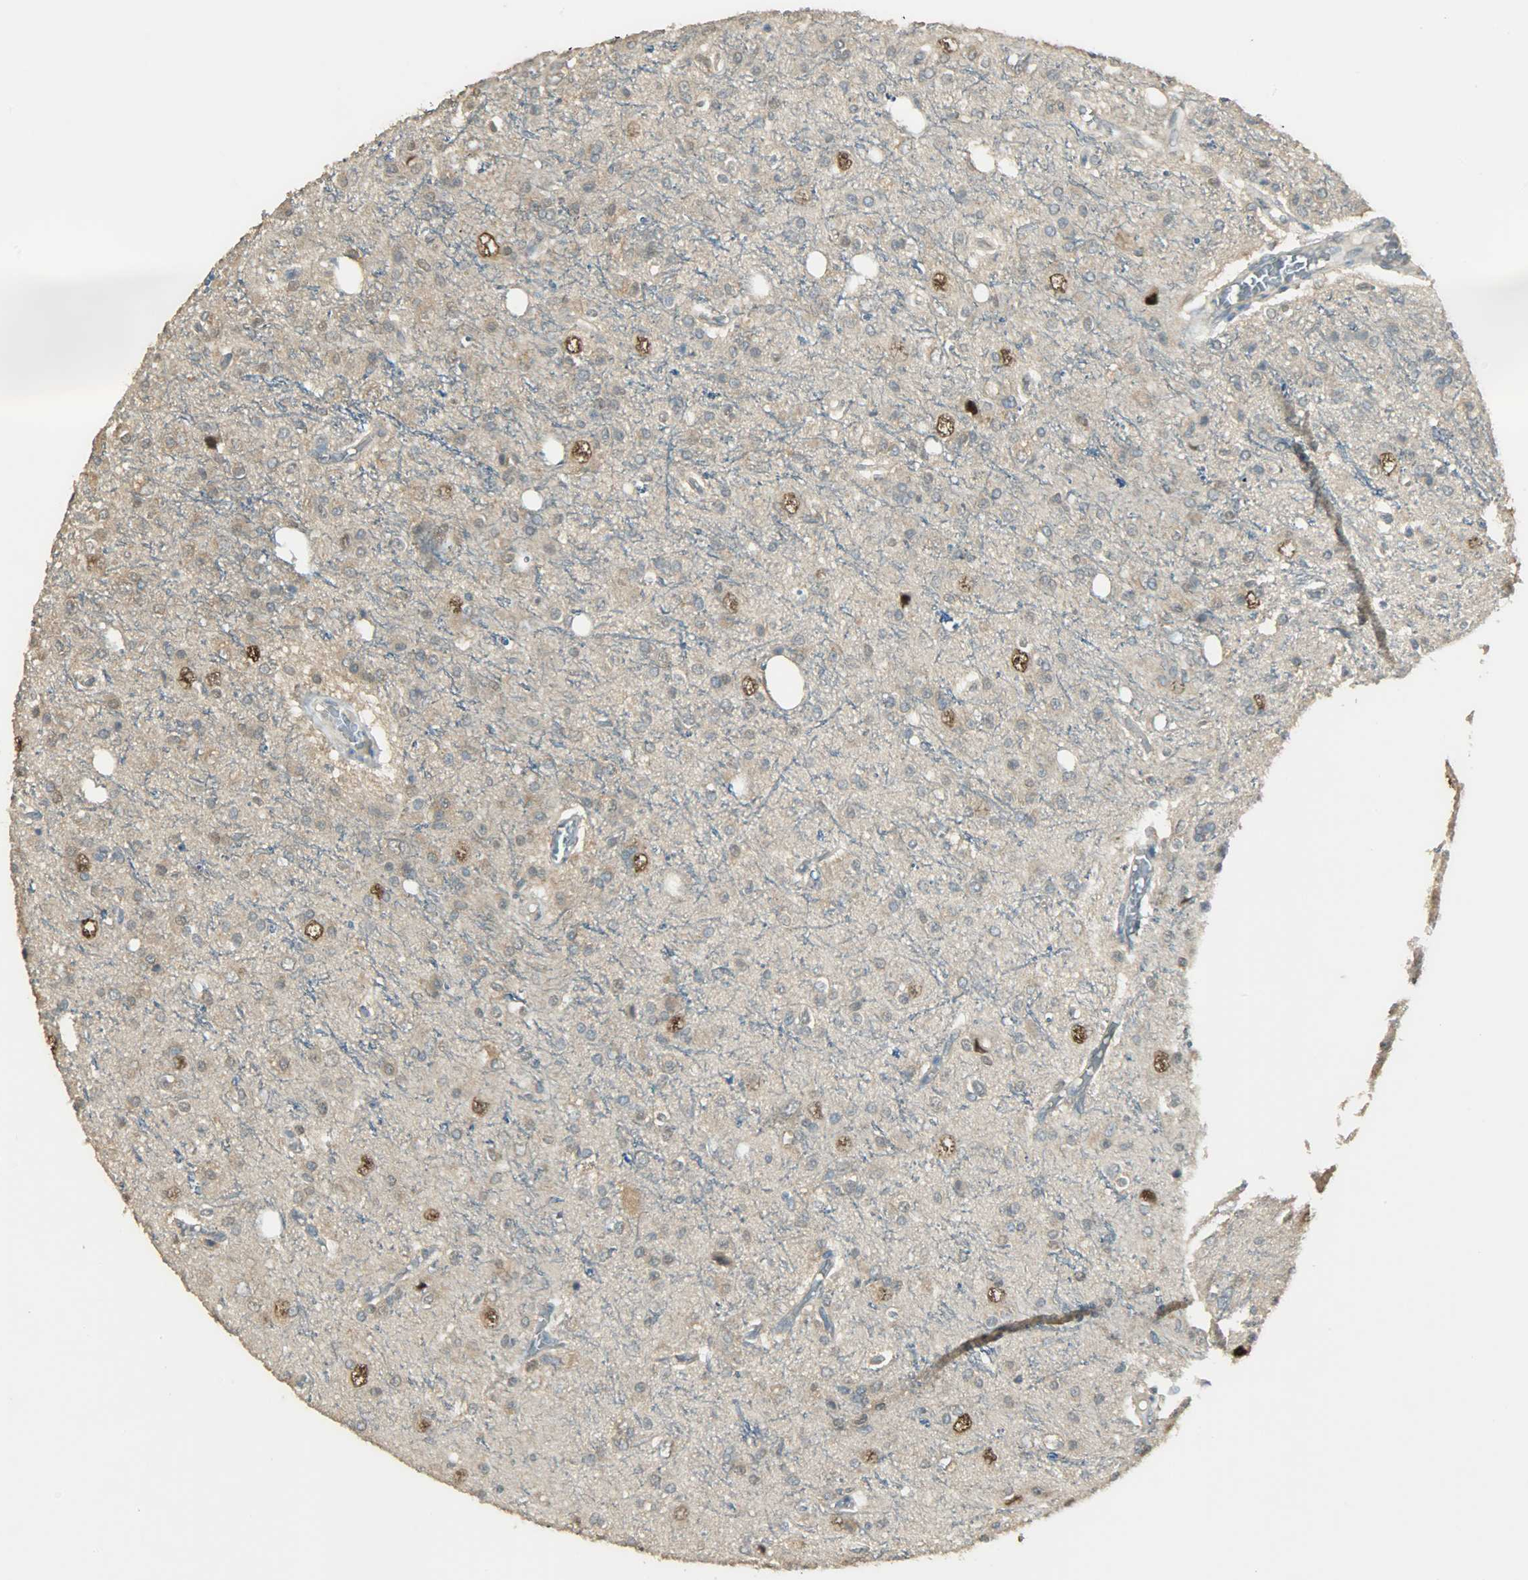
{"staining": {"intensity": "negative", "quantity": "none", "location": "none"}, "tissue": "glioma", "cell_type": "Tumor cells", "image_type": "cancer", "snomed": [{"axis": "morphology", "description": "Glioma, malignant, High grade"}, {"axis": "topography", "description": "Brain"}], "caption": "DAB (3,3'-diaminobenzidine) immunohistochemical staining of human glioma demonstrates no significant positivity in tumor cells. (DAB immunohistochemistry (IHC), high magnification).", "gene": "PRMT5", "patient": {"sex": "male", "age": 47}}